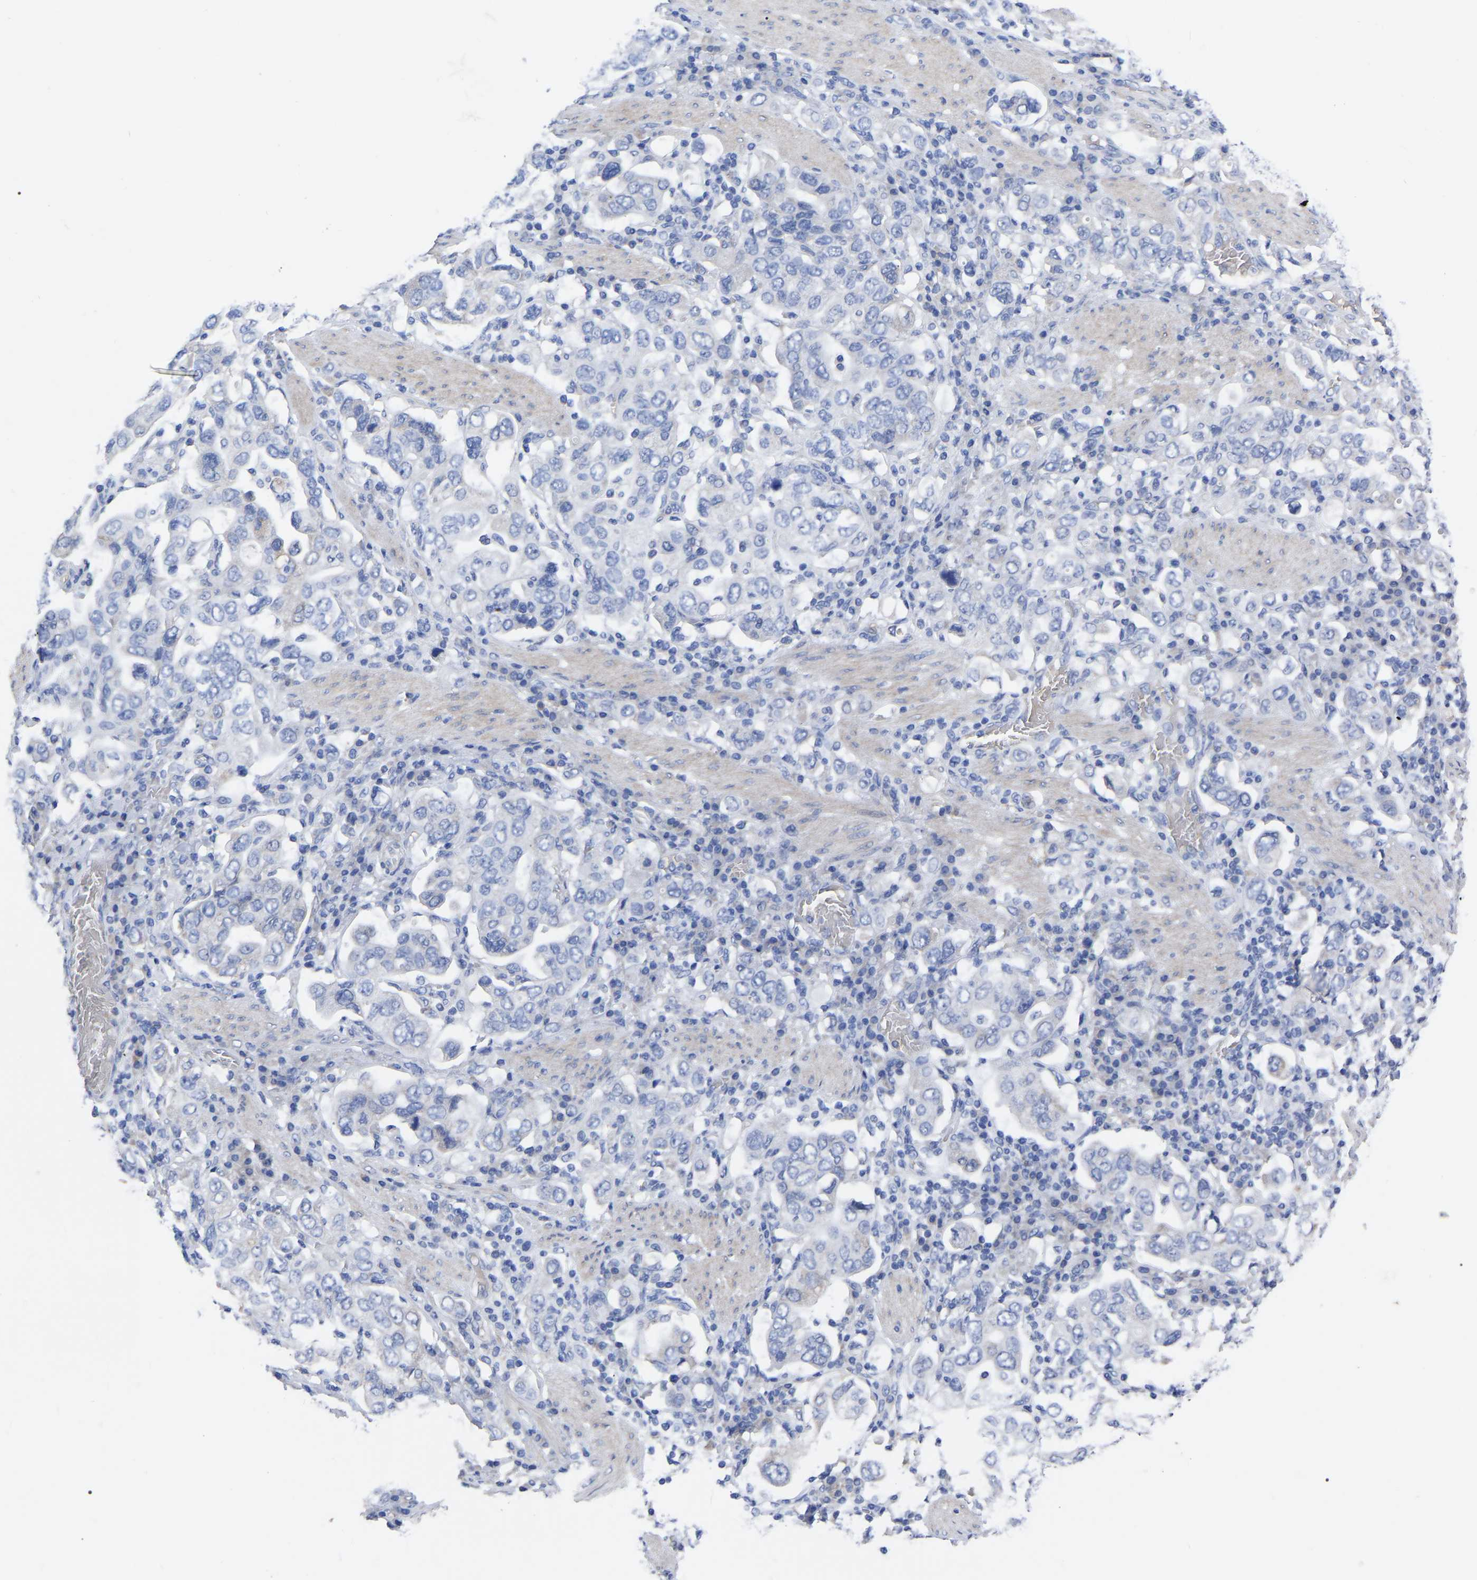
{"staining": {"intensity": "negative", "quantity": "none", "location": "none"}, "tissue": "stomach cancer", "cell_type": "Tumor cells", "image_type": "cancer", "snomed": [{"axis": "morphology", "description": "Adenocarcinoma, NOS"}, {"axis": "topography", "description": "Stomach, upper"}], "caption": "This image is of stomach cancer stained with immunohistochemistry to label a protein in brown with the nuclei are counter-stained blue. There is no positivity in tumor cells.", "gene": "GDF3", "patient": {"sex": "male", "age": 62}}